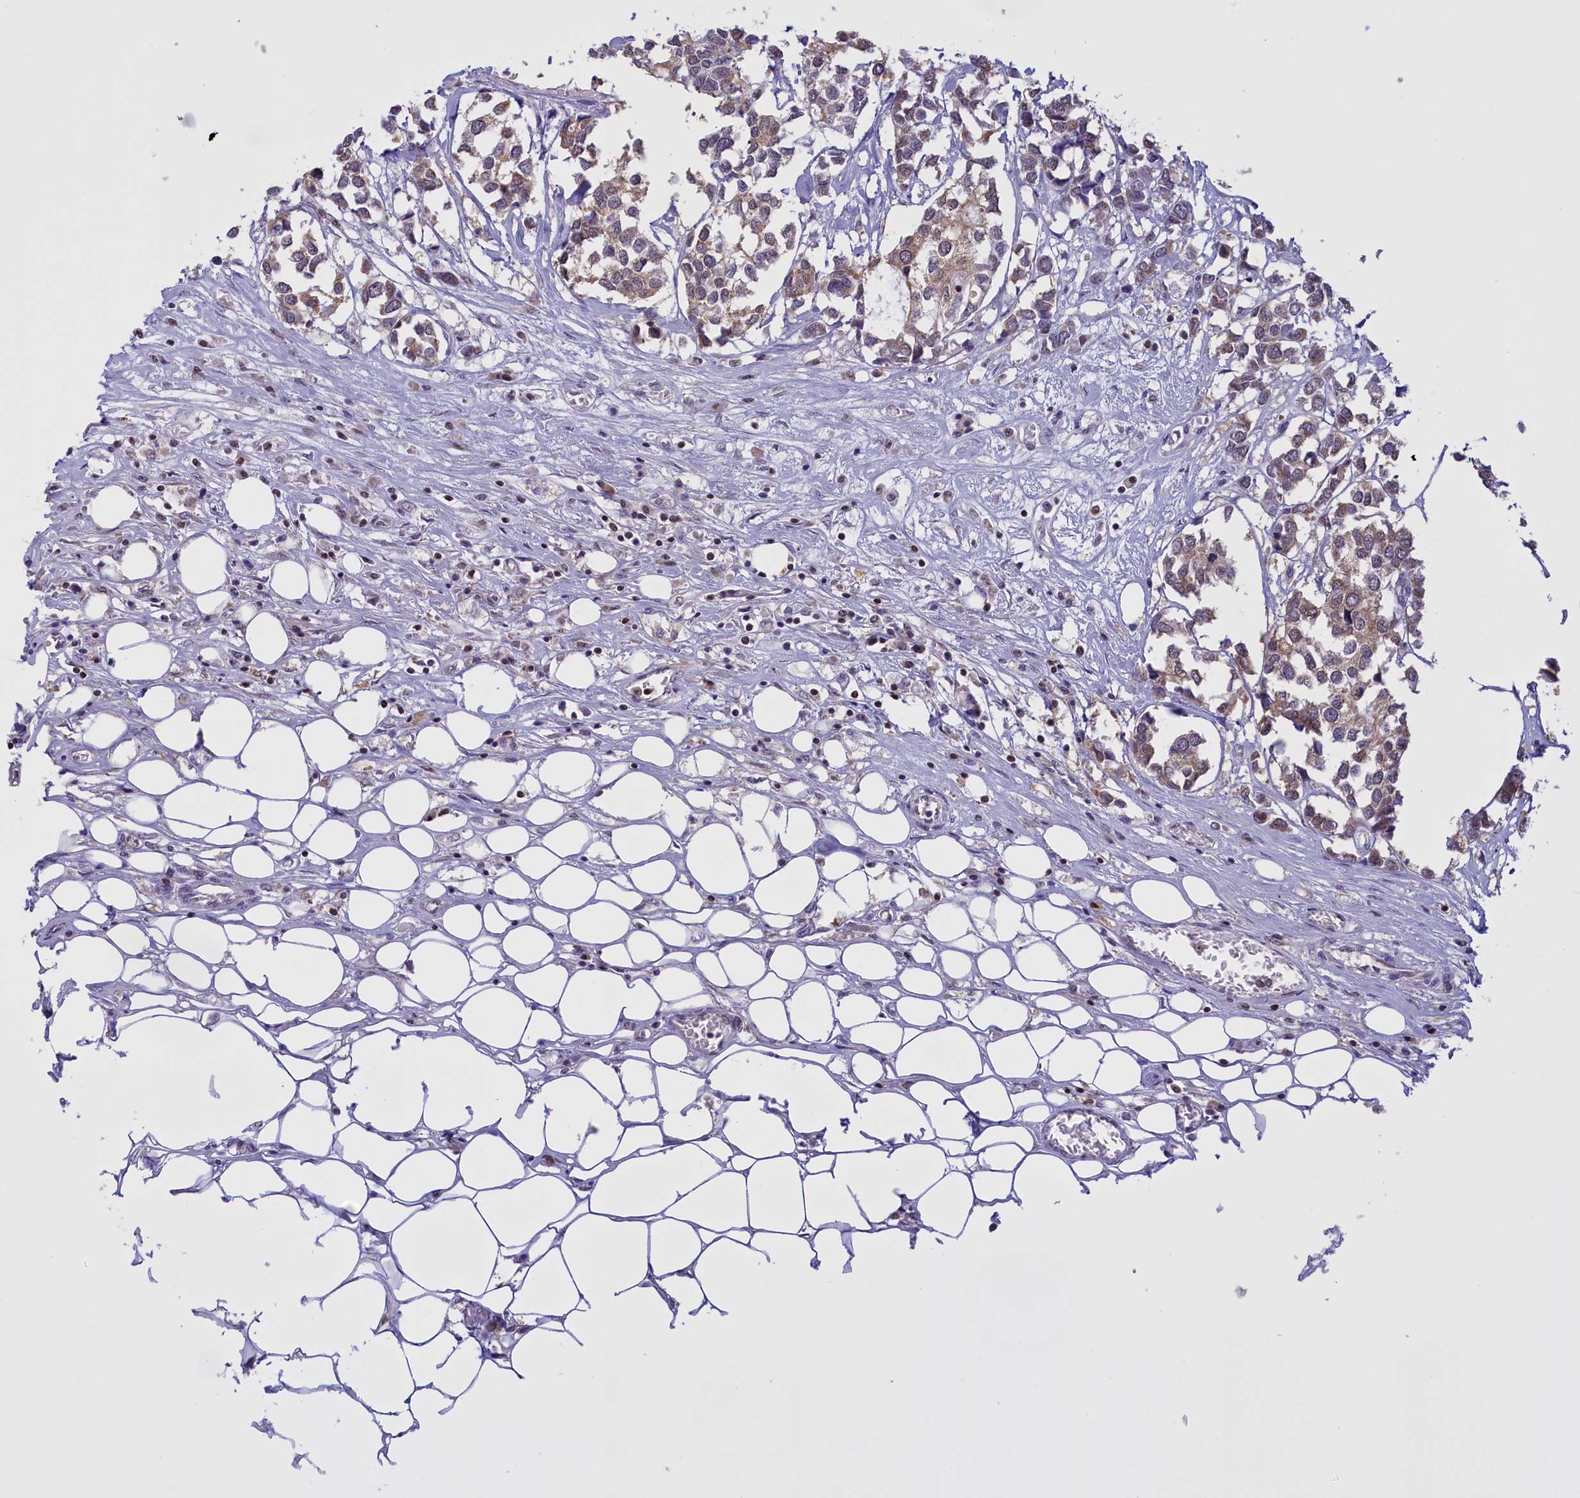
{"staining": {"intensity": "weak", "quantity": ">75%", "location": "cytoplasmic/membranous"}, "tissue": "breast cancer", "cell_type": "Tumor cells", "image_type": "cancer", "snomed": [{"axis": "morphology", "description": "Duct carcinoma"}, {"axis": "topography", "description": "Breast"}], "caption": "Immunohistochemical staining of human breast intraductal carcinoma demonstrates low levels of weak cytoplasmic/membranous protein positivity in approximately >75% of tumor cells. Using DAB (3,3'-diaminobenzidine) (brown) and hematoxylin (blue) stains, captured at high magnification using brightfield microscopy.", "gene": "IZUMO2", "patient": {"sex": "female", "age": 83}}